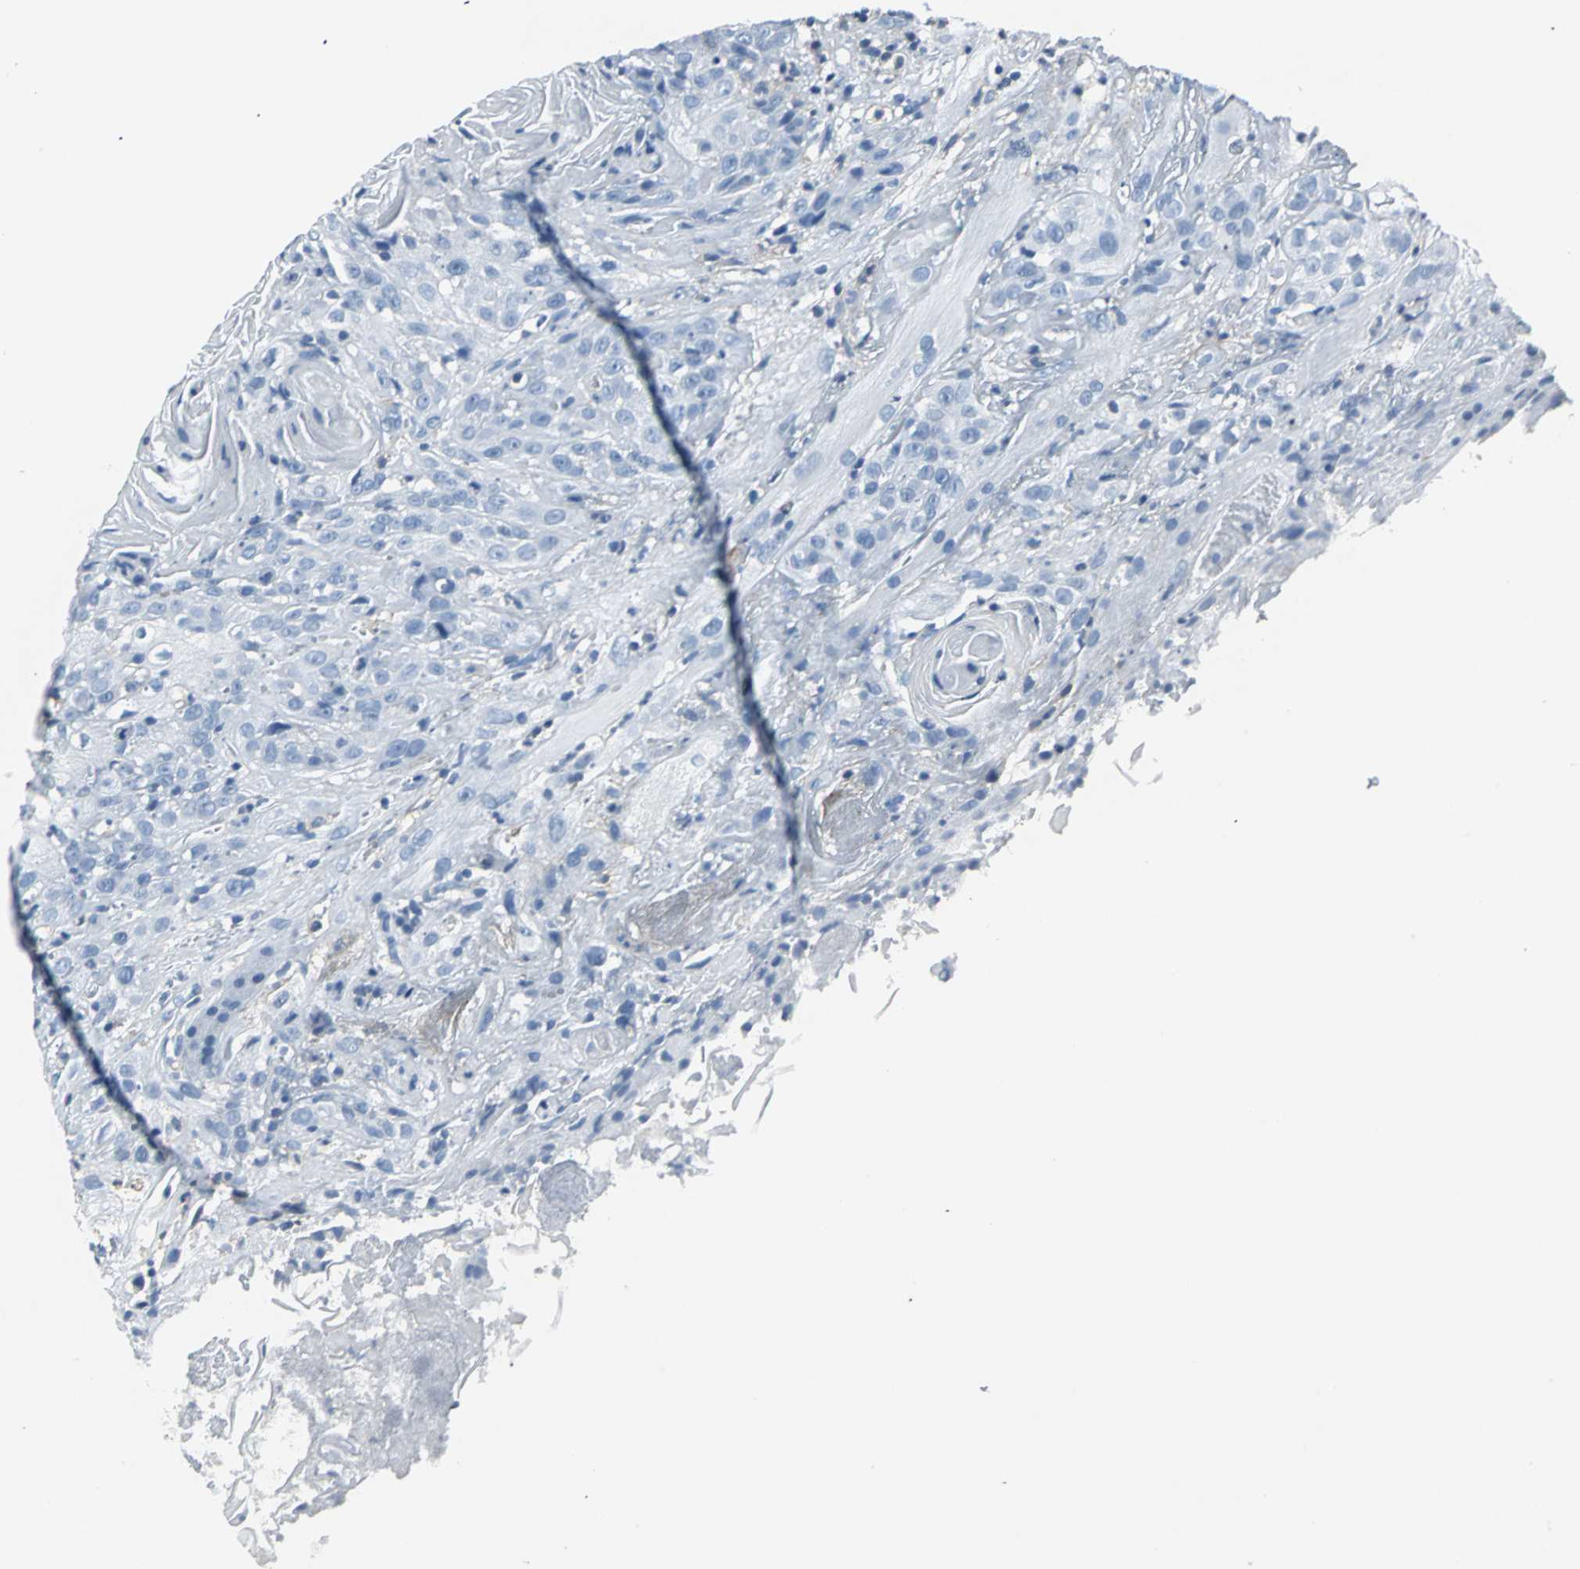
{"staining": {"intensity": "negative", "quantity": "none", "location": "none"}, "tissue": "head and neck cancer", "cell_type": "Tumor cells", "image_type": "cancer", "snomed": [{"axis": "morphology", "description": "Squamous cell carcinoma, NOS"}, {"axis": "topography", "description": "Head-Neck"}], "caption": "This is a histopathology image of immunohistochemistry staining of head and neck cancer (squamous cell carcinoma), which shows no positivity in tumor cells.", "gene": "IQGAP2", "patient": {"sex": "female", "age": 84}}